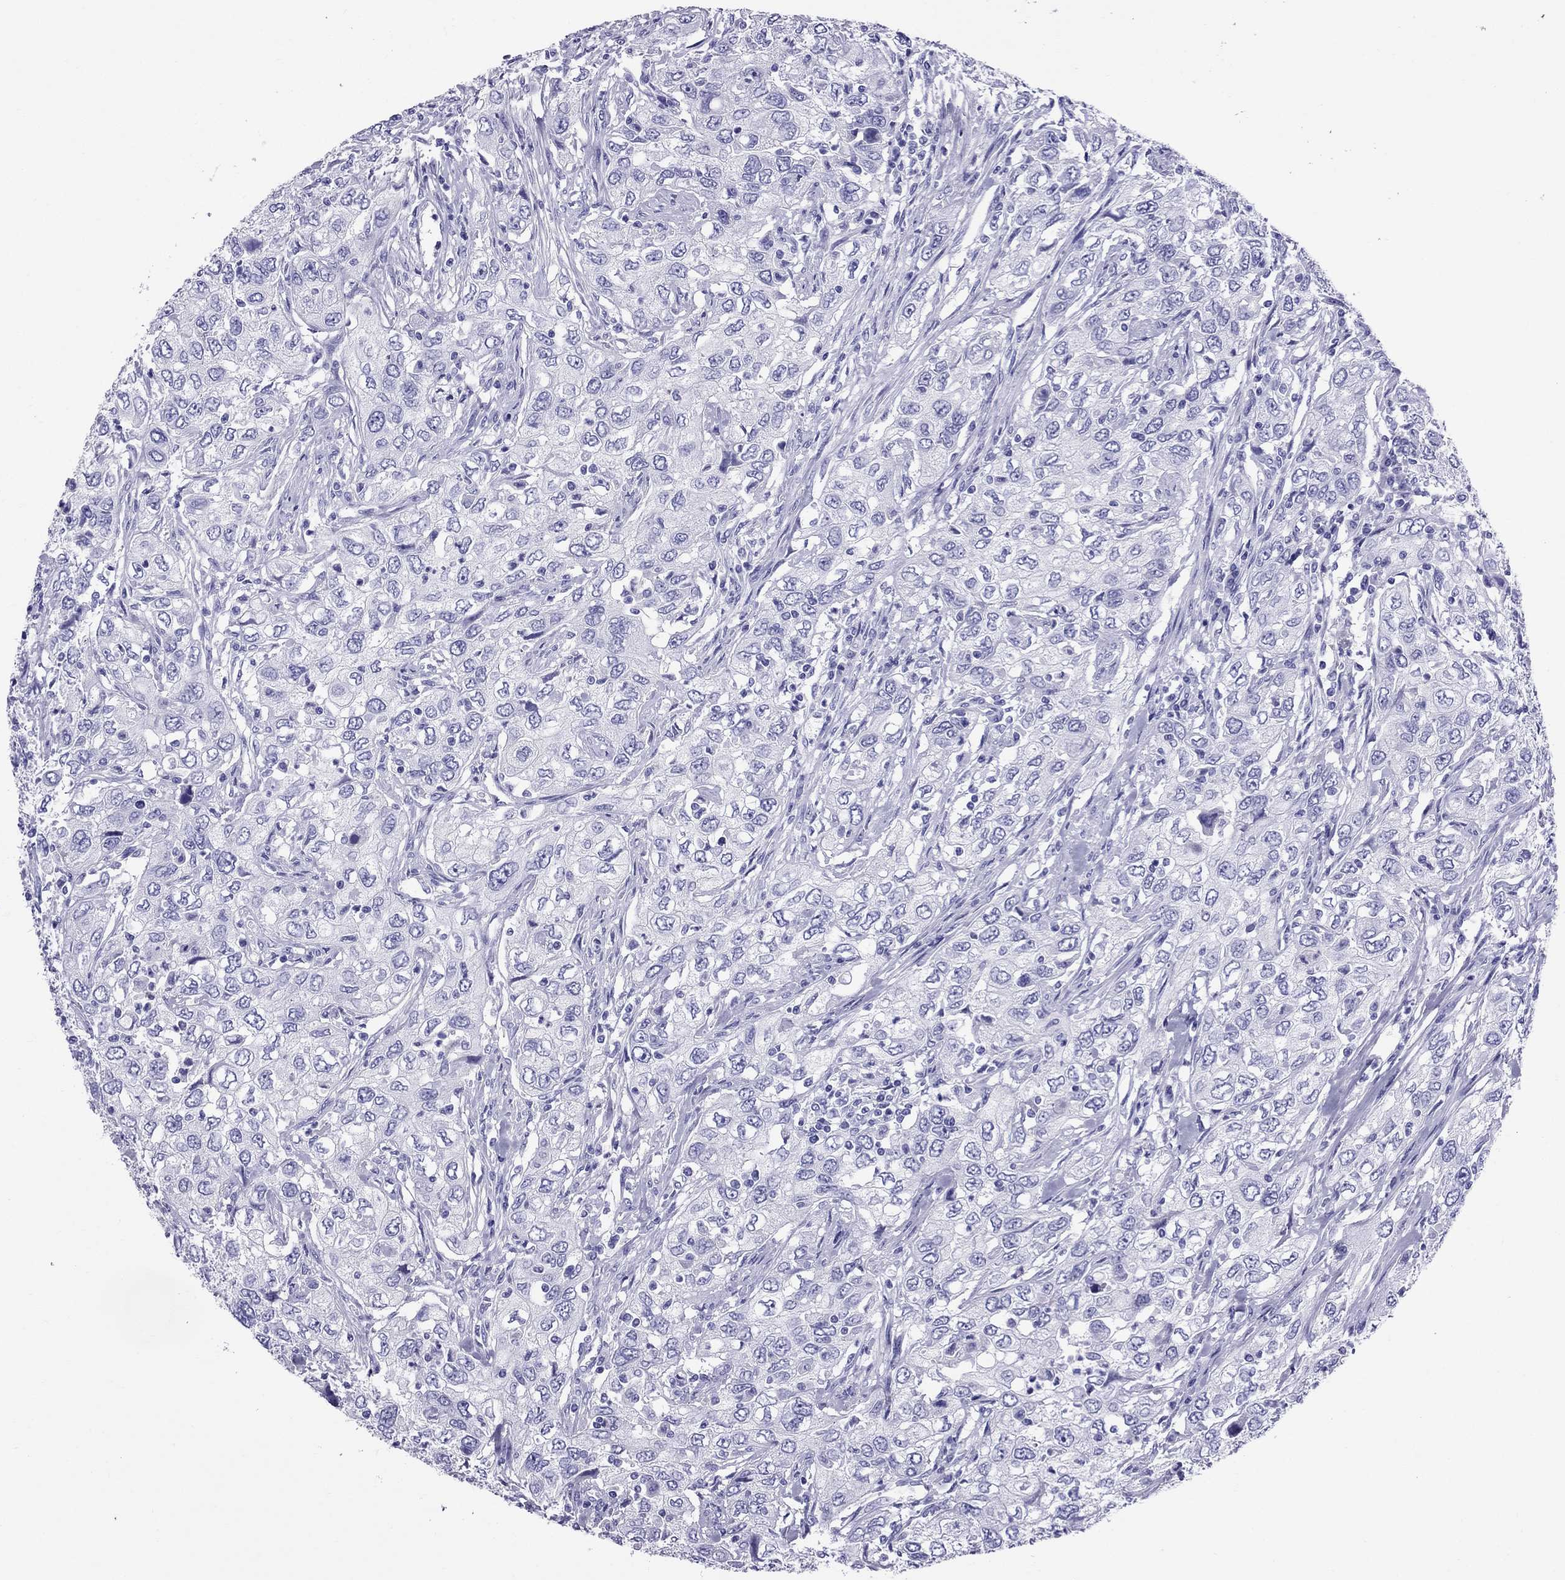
{"staining": {"intensity": "negative", "quantity": "none", "location": "none"}, "tissue": "urothelial cancer", "cell_type": "Tumor cells", "image_type": "cancer", "snomed": [{"axis": "morphology", "description": "Urothelial carcinoma, High grade"}, {"axis": "topography", "description": "Urinary bladder"}], "caption": "Tumor cells are negative for protein expression in human urothelial cancer.", "gene": "AVPR1B", "patient": {"sex": "male", "age": 76}}